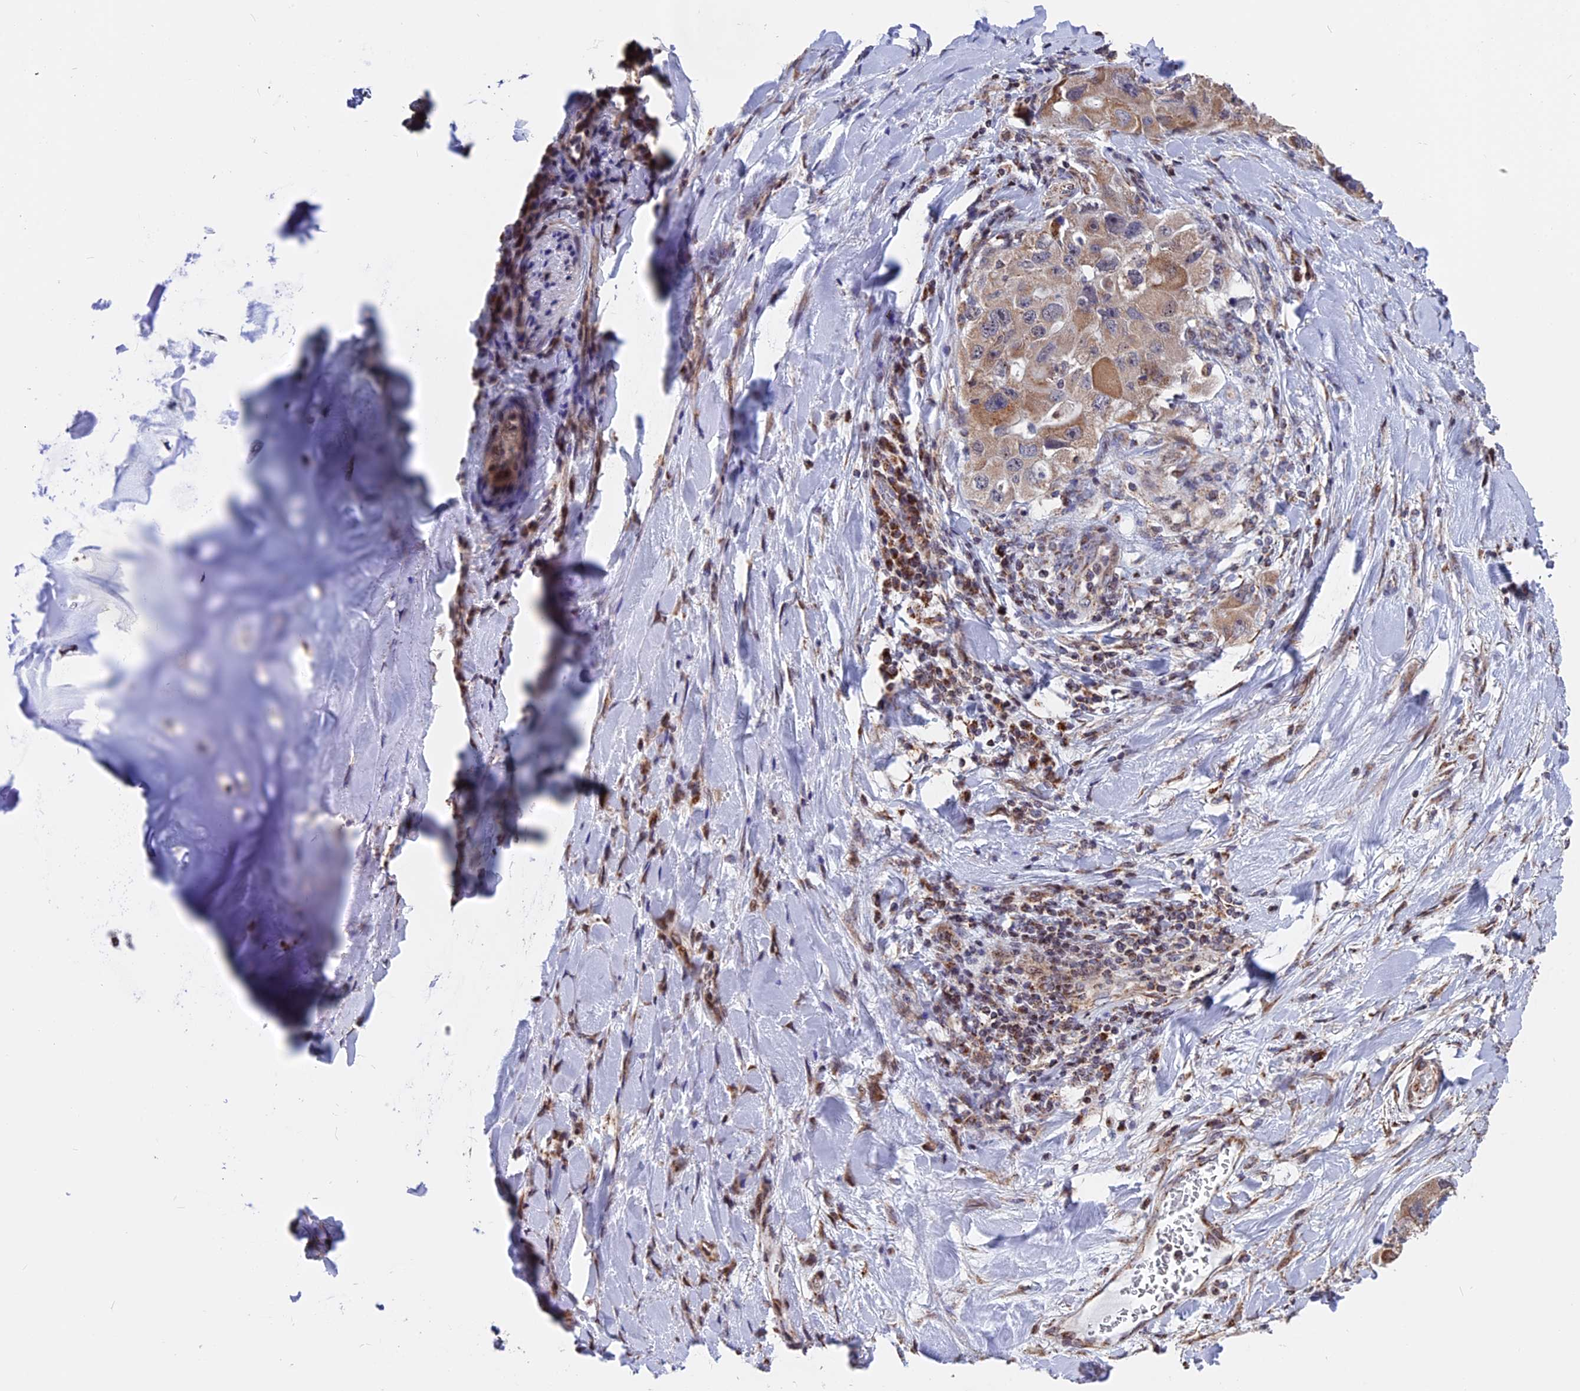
{"staining": {"intensity": "moderate", "quantity": ">75%", "location": "cytoplasmic/membranous"}, "tissue": "lung cancer", "cell_type": "Tumor cells", "image_type": "cancer", "snomed": [{"axis": "morphology", "description": "Adenocarcinoma, NOS"}, {"axis": "topography", "description": "Lung"}], "caption": "Lung adenocarcinoma was stained to show a protein in brown. There is medium levels of moderate cytoplasmic/membranous expression in approximately >75% of tumor cells. The staining is performed using DAB brown chromogen to label protein expression. The nuclei are counter-stained blue using hematoxylin.", "gene": "FAM174C", "patient": {"sex": "female", "age": 54}}